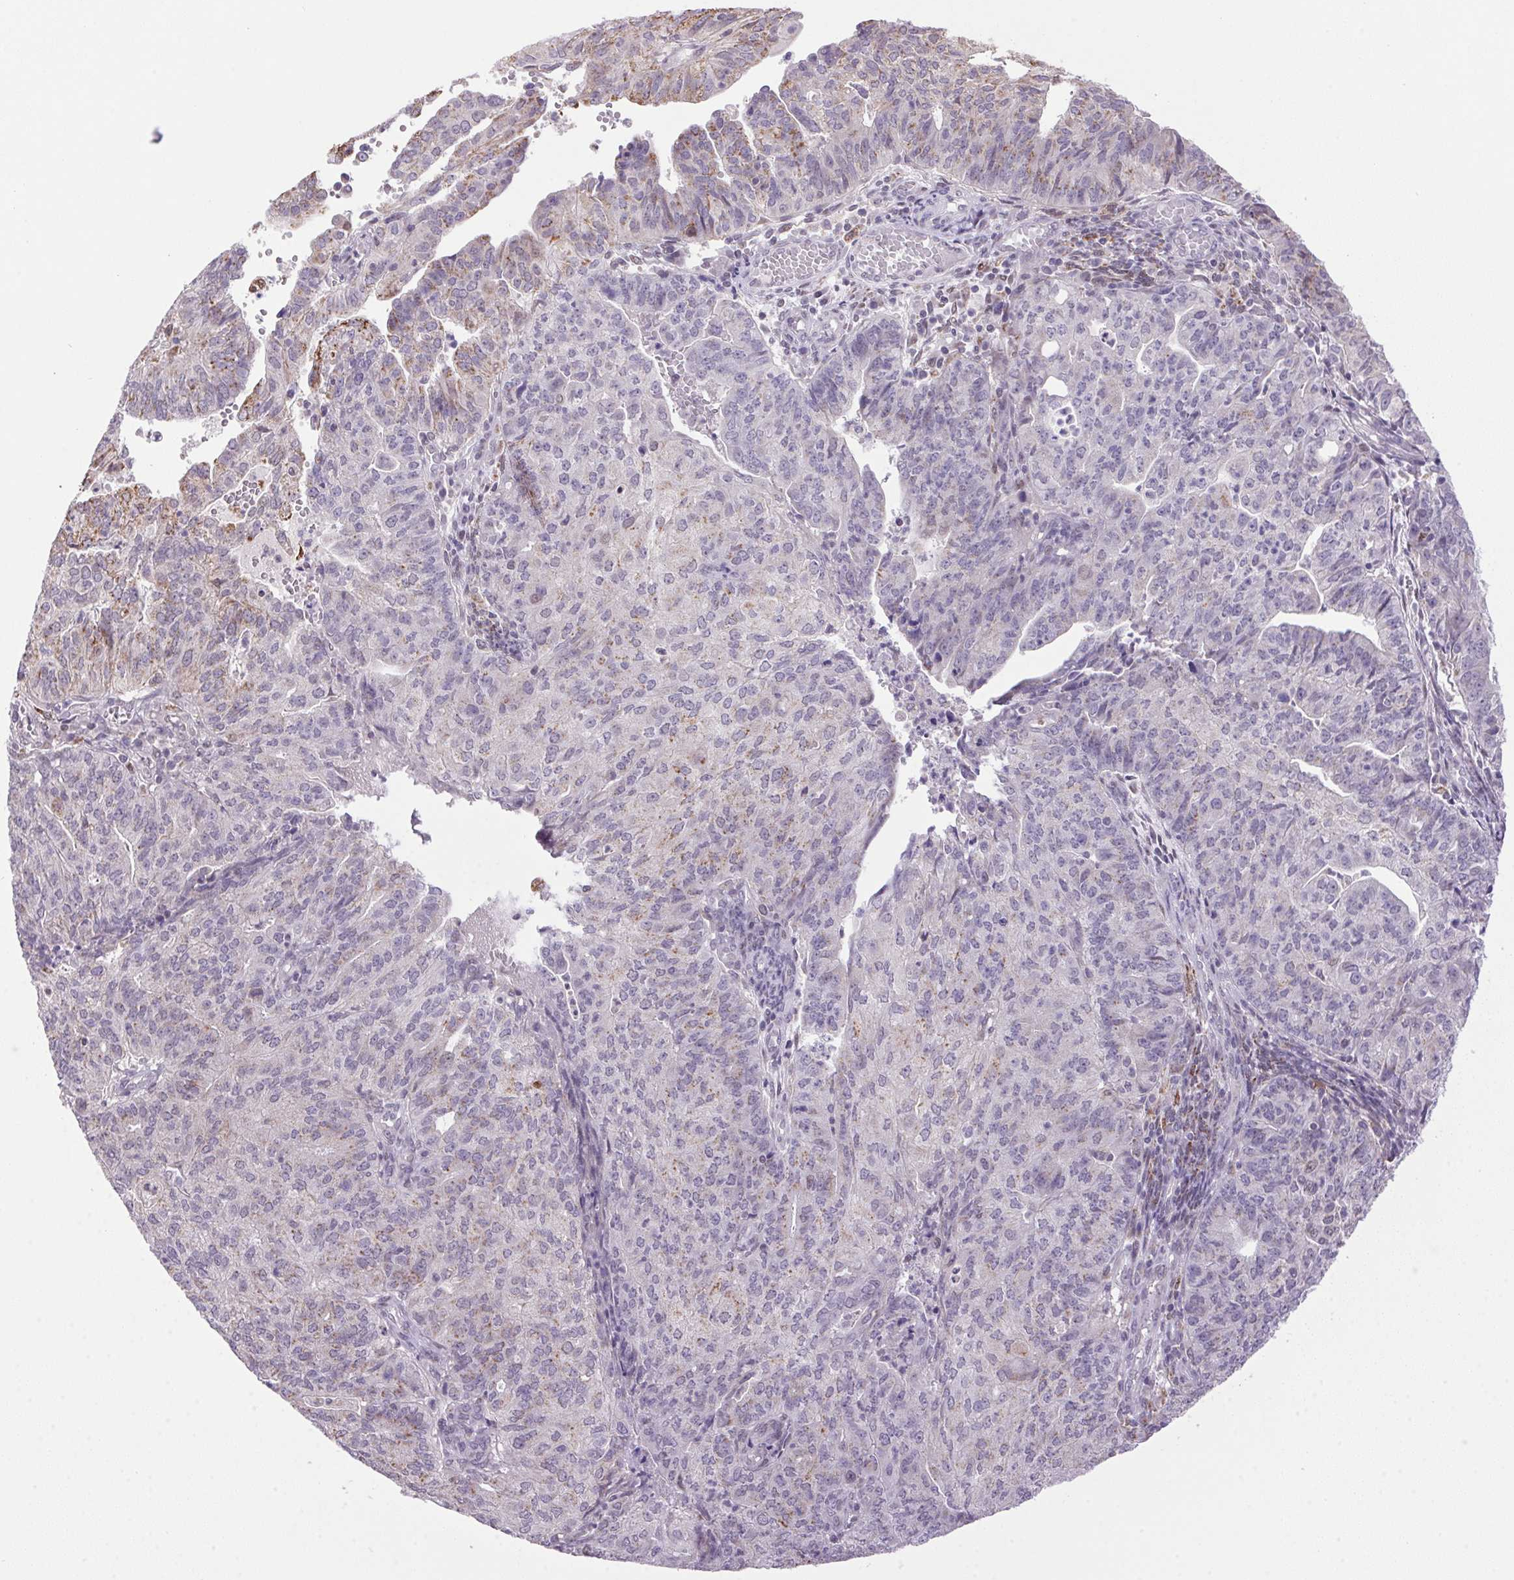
{"staining": {"intensity": "weak", "quantity": "<25%", "location": "cytoplasmic/membranous"}, "tissue": "endometrial cancer", "cell_type": "Tumor cells", "image_type": "cancer", "snomed": [{"axis": "morphology", "description": "Adenocarcinoma, NOS"}, {"axis": "topography", "description": "Endometrium"}], "caption": "There is no significant staining in tumor cells of endometrial cancer.", "gene": "AKR1E2", "patient": {"sex": "female", "age": 82}}